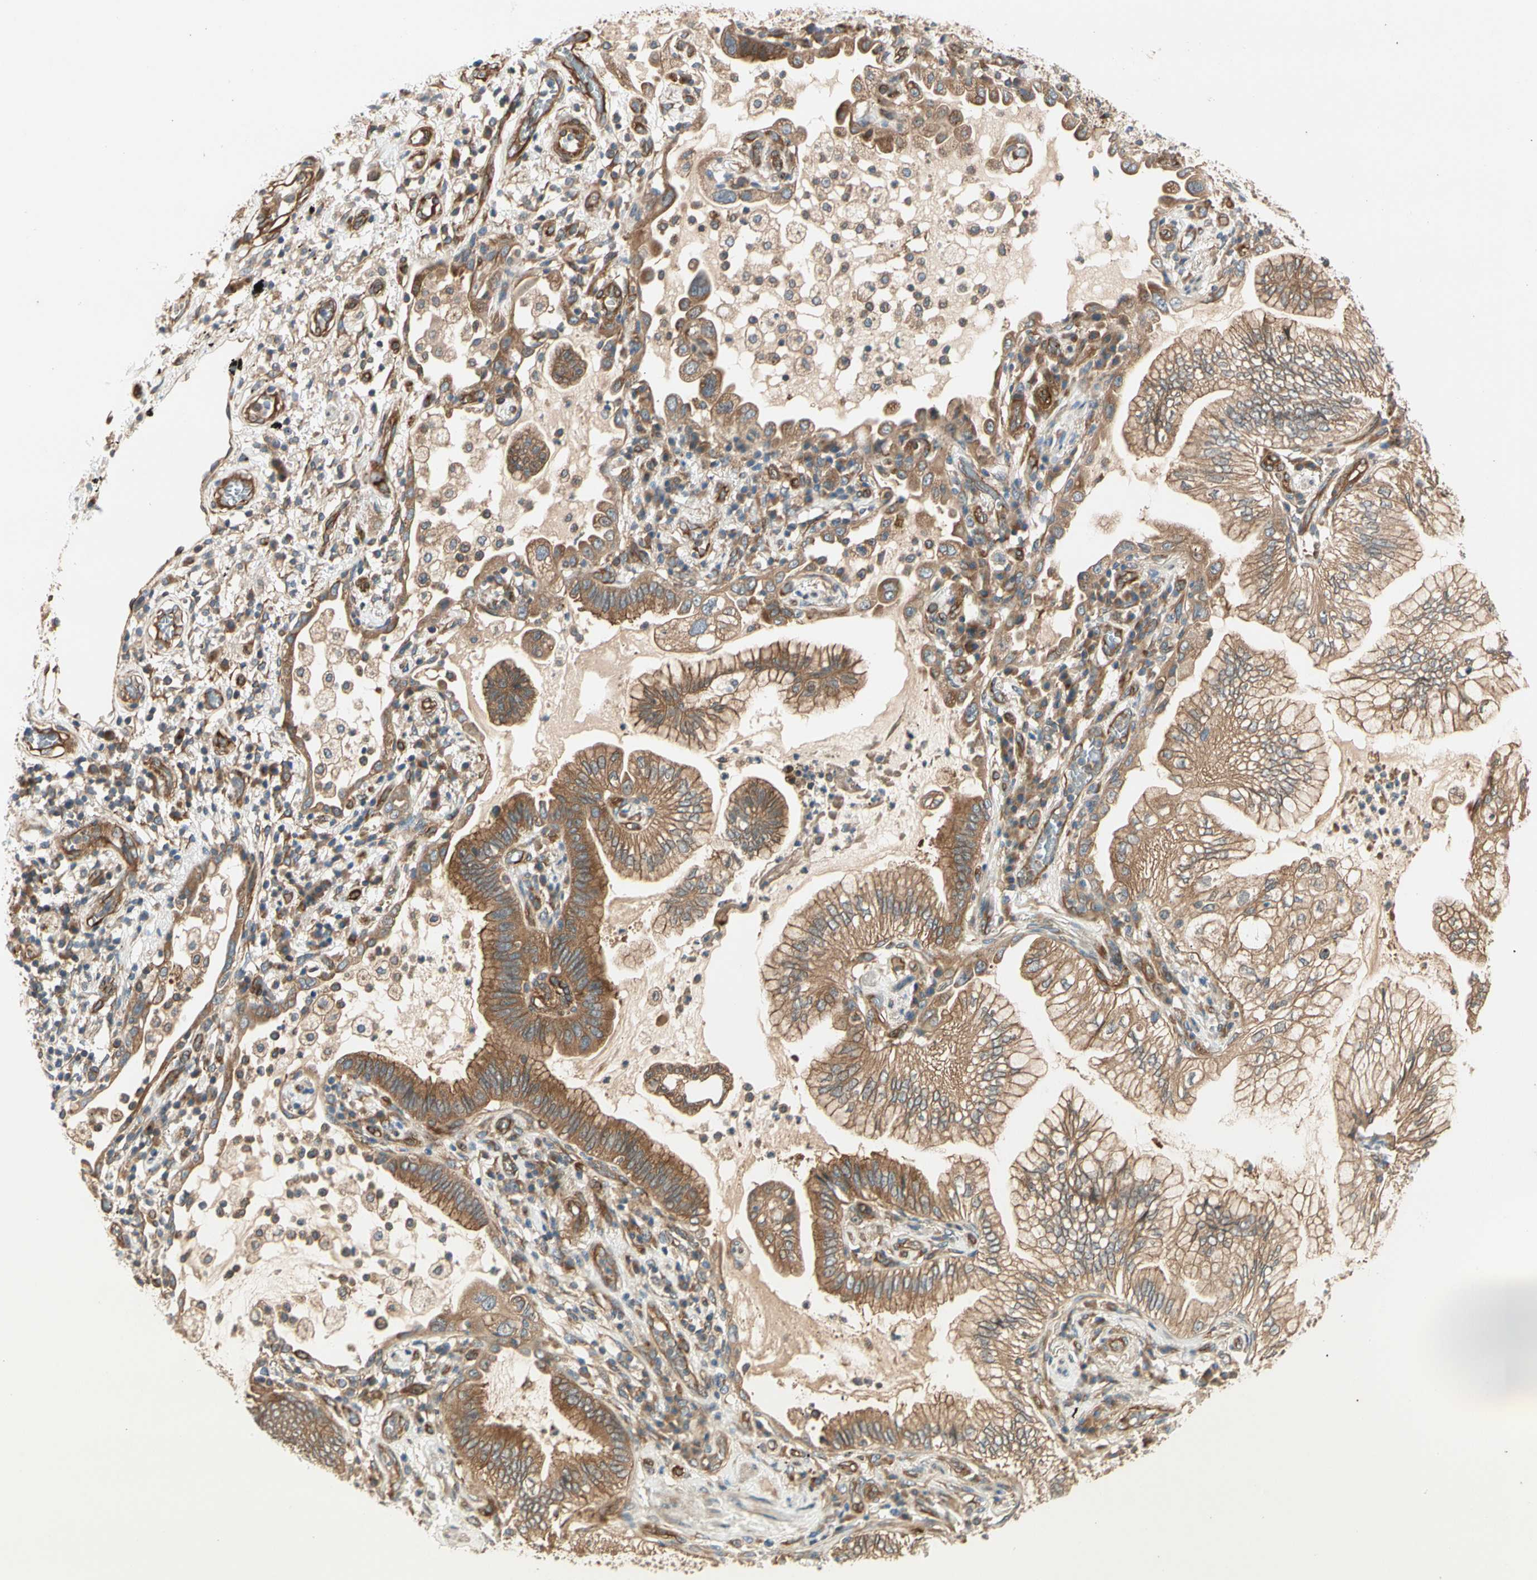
{"staining": {"intensity": "moderate", "quantity": ">75%", "location": "cytoplasmic/membranous"}, "tissue": "lung cancer", "cell_type": "Tumor cells", "image_type": "cancer", "snomed": [{"axis": "morphology", "description": "Normal tissue, NOS"}, {"axis": "morphology", "description": "Adenocarcinoma, NOS"}, {"axis": "topography", "description": "Bronchus"}, {"axis": "topography", "description": "Lung"}], "caption": "A brown stain labels moderate cytoplasmic/membranous staining of a protein in lung cancer (adenocarcinoma) tumor cells.", "gene": "ROCK2", "patient": {"sex": "female", "age": 70}}